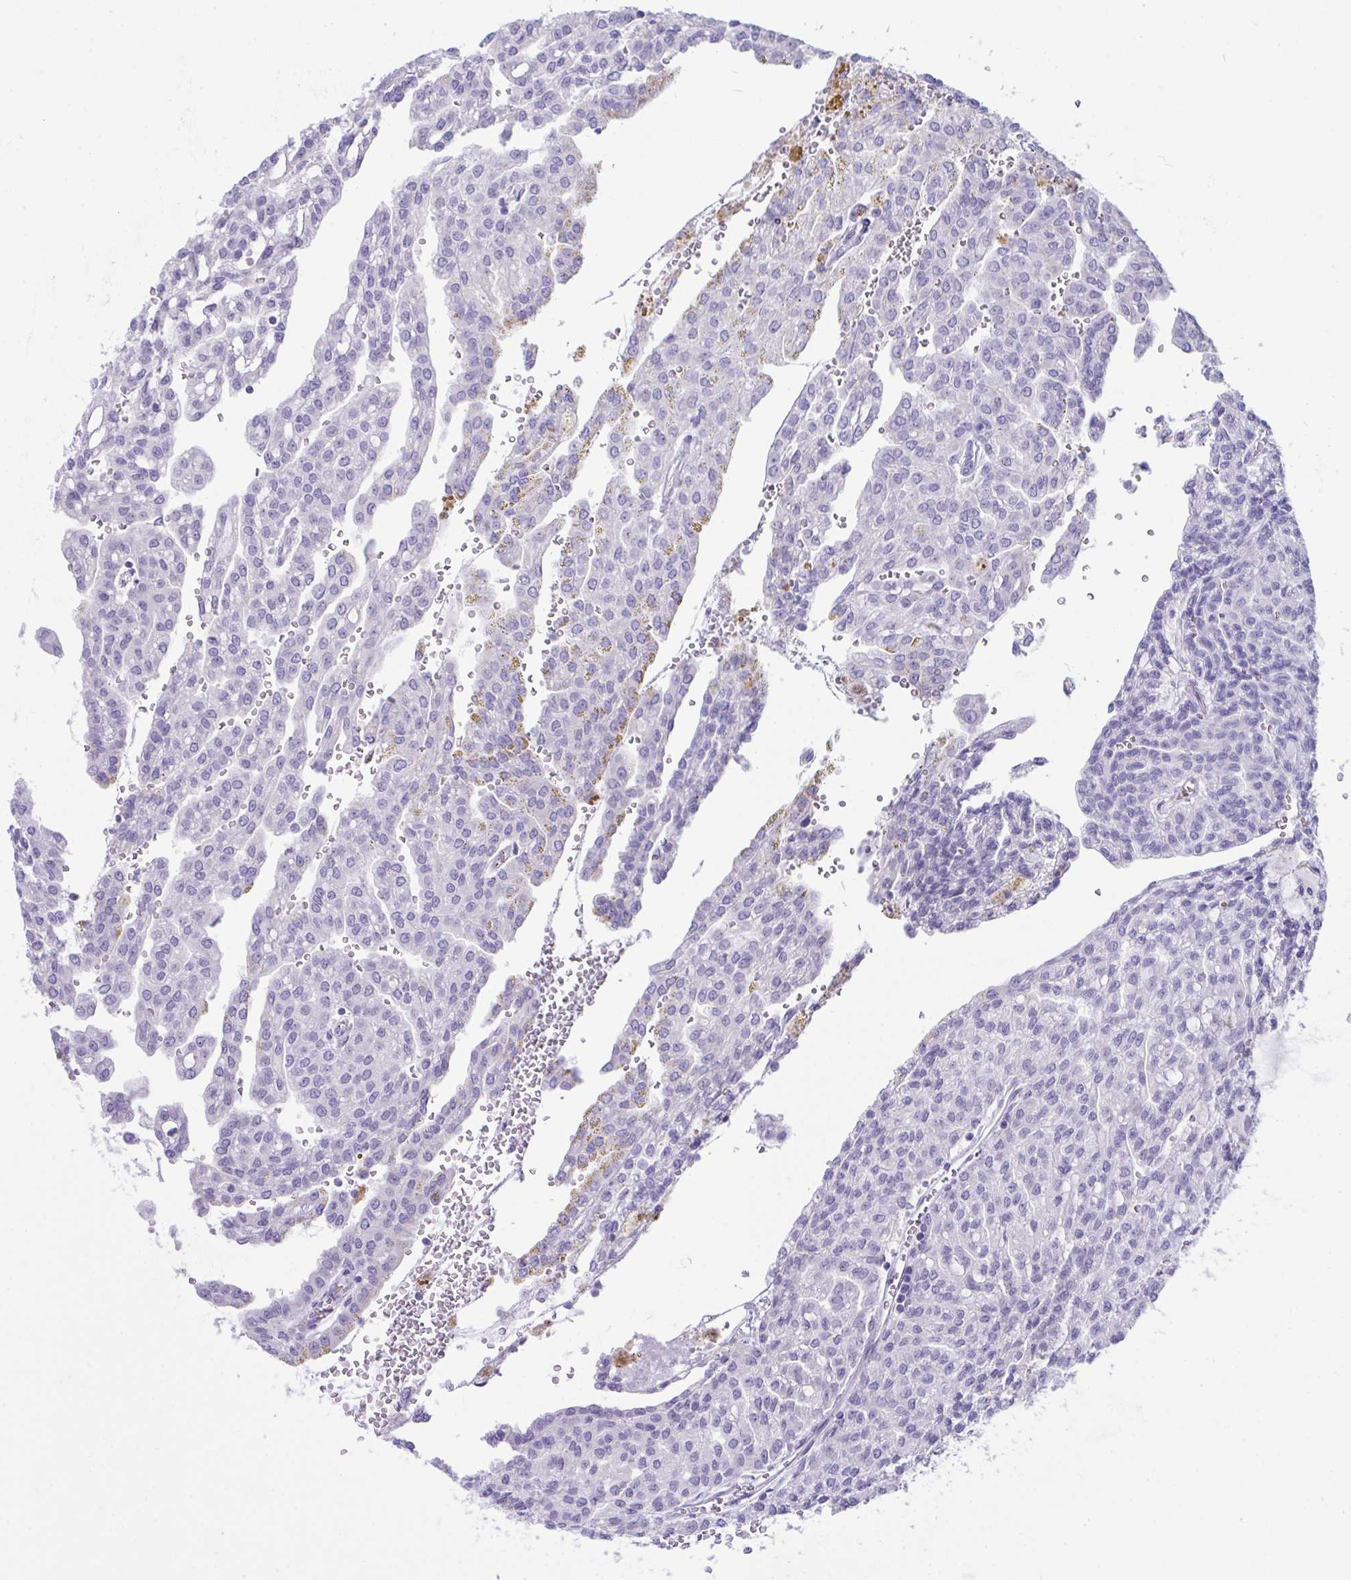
{"staining": {"intensity": "negative", "quantity": "none", "location": "none"}, "tissue": "renal cancer", "cell_type": "Tumor cells", "image_type": "cancer", "snomed": [{"axis": "morphology", "description": "Adenocarcinoma, NOS"}, {"axis": "topography", "description": "Kidney"}], "caption": "Renal cancer (adenocarcinoma) stained for a protein using immunohistochemistry (IHC) exhibits no positivity tumor cells.", "gene": "GLB1L2", "patient": {"sex": "male", "age": 63}}